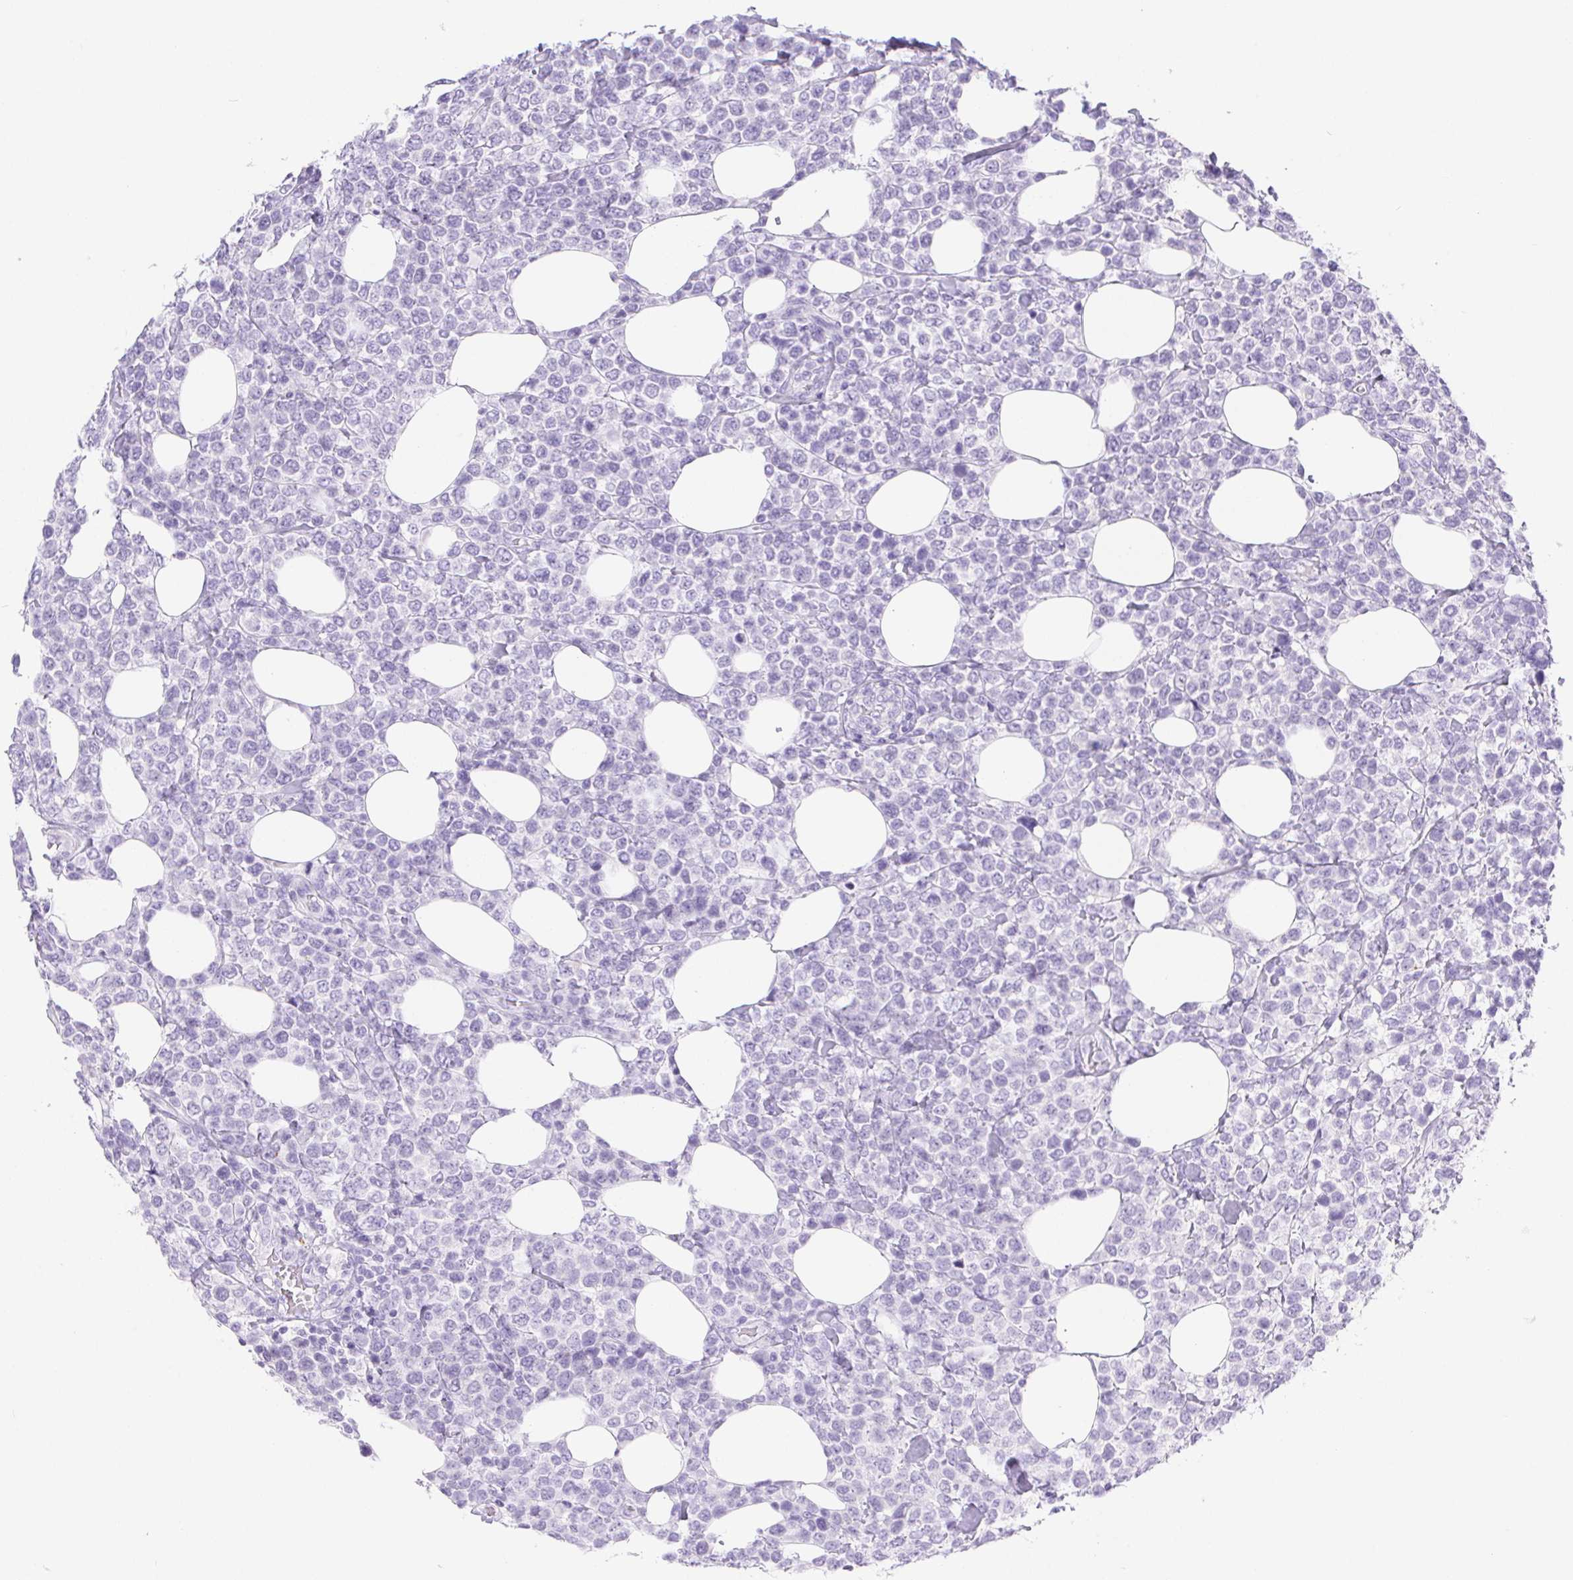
{"staining": {"intensity": "negative", "quantity": "none", "location": "none"}, "tissue": "lymphoma", "cell_type": "Tumor cells", "image_type": "cancer", "snomed": [{"axis": "morphology", "description": "Malignant lymphoma, non-Hodgkin's type, High grade"}, {"axis": "topography", "description": "Soft tissue"}], "caption": "IHC image of human high-grade malignant lymphoma, non-Hodgkin's type stained for a protein (brown), which shows no staining in tumor cells.", "gene": "PNLIP", "patient": {"sex": "female", "age": 56}}